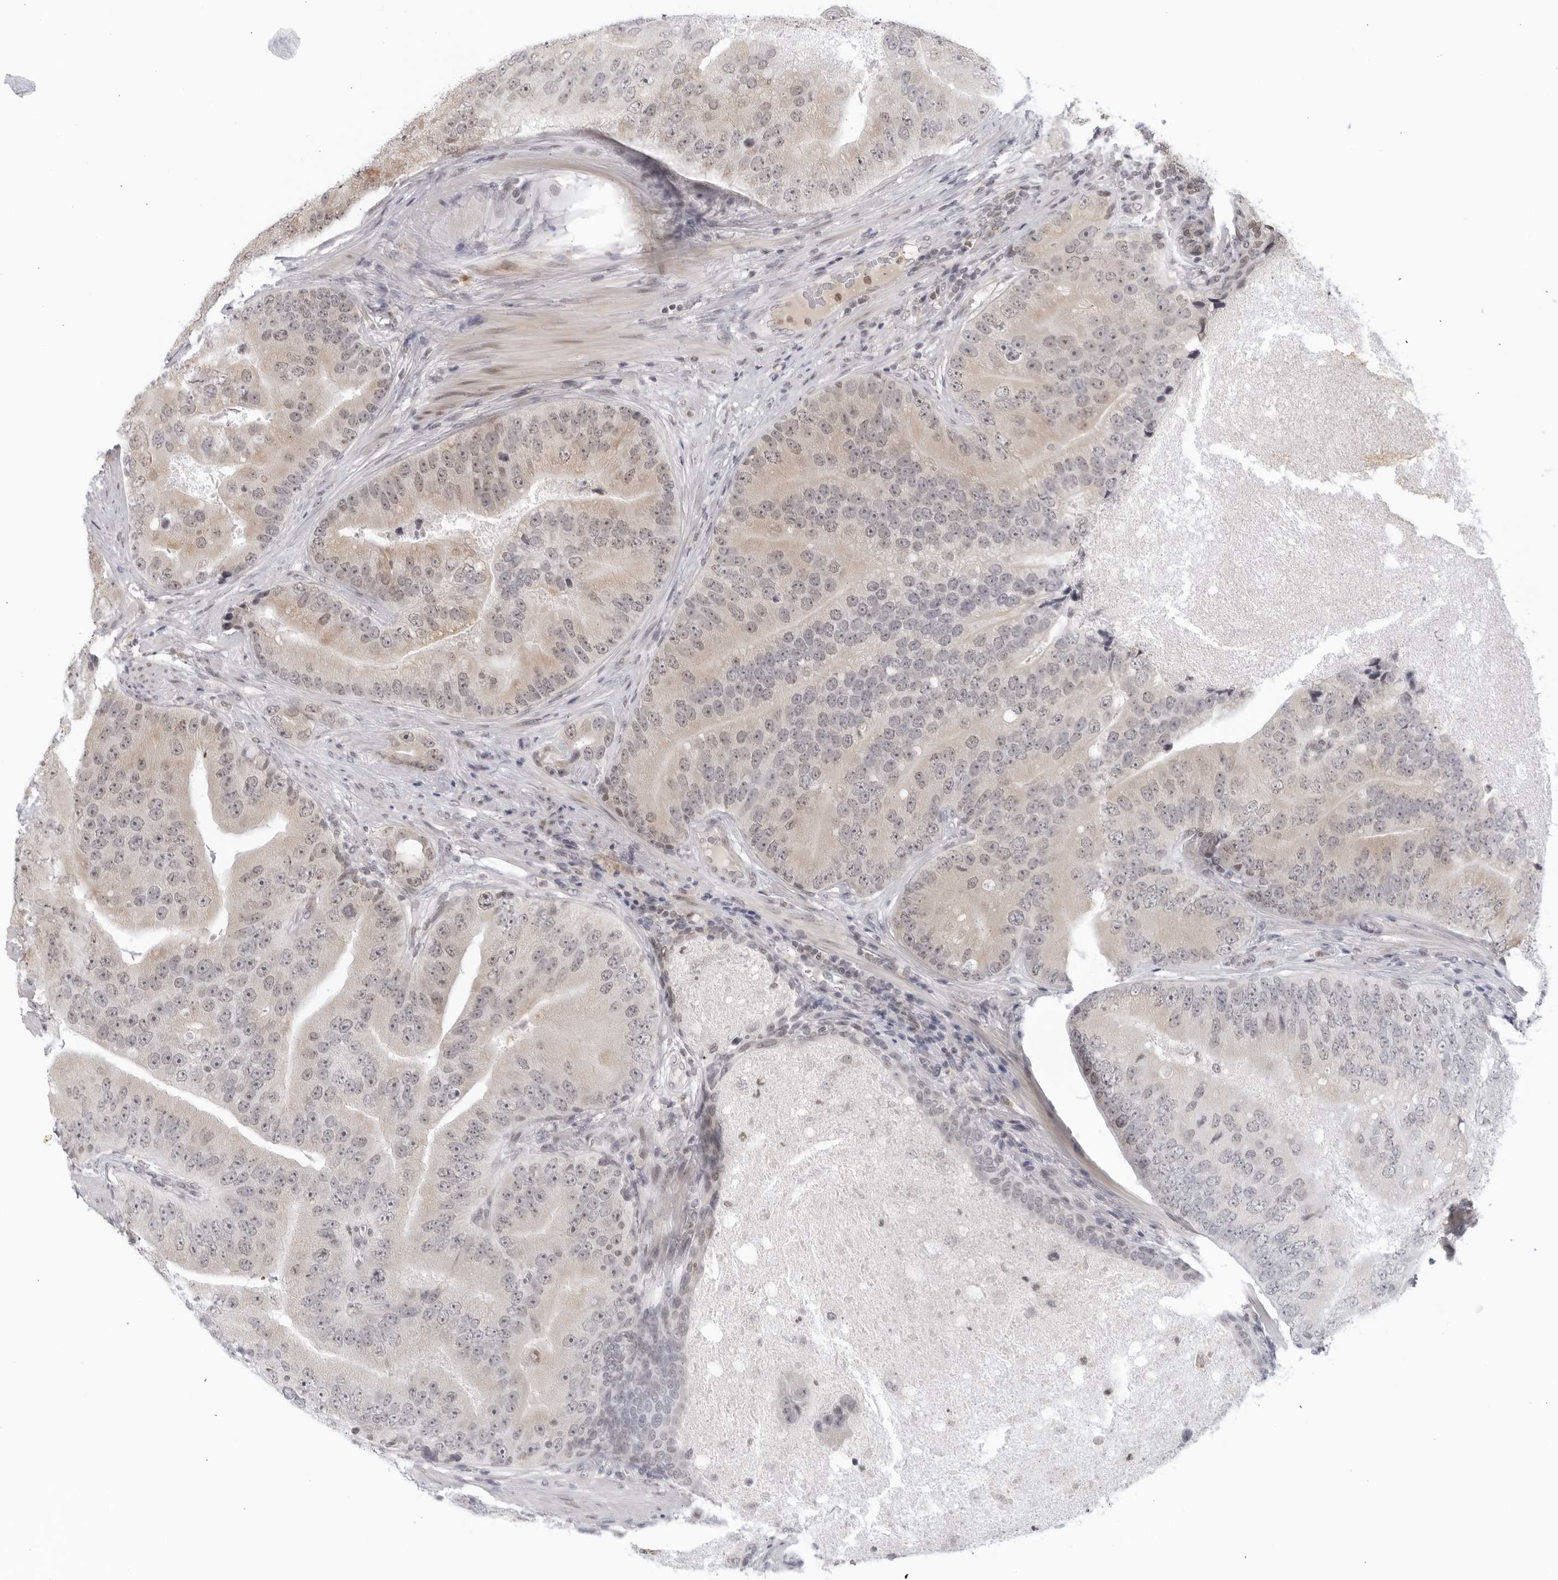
{"staining": {"intensity": "weak", "quantity": "<25%", "location": "cytoplasmic/membranous"}, "tissue": "prostate cancer", "cell_type": "Tumor cells", "image_type": "cancer", "snomed": [{"axis": "morphology", "description": "Adenocarcinoma, High grade"}, {"axis": "topography", "description": "Prostate"}], "caption": "A histopathology image of prostate high-grade adenocarcinoma stained for a protein reveals no brown staining in tumor cells.", "gene": "RAB11FIP3", "patient": {"sex": "male", "age": 70}}